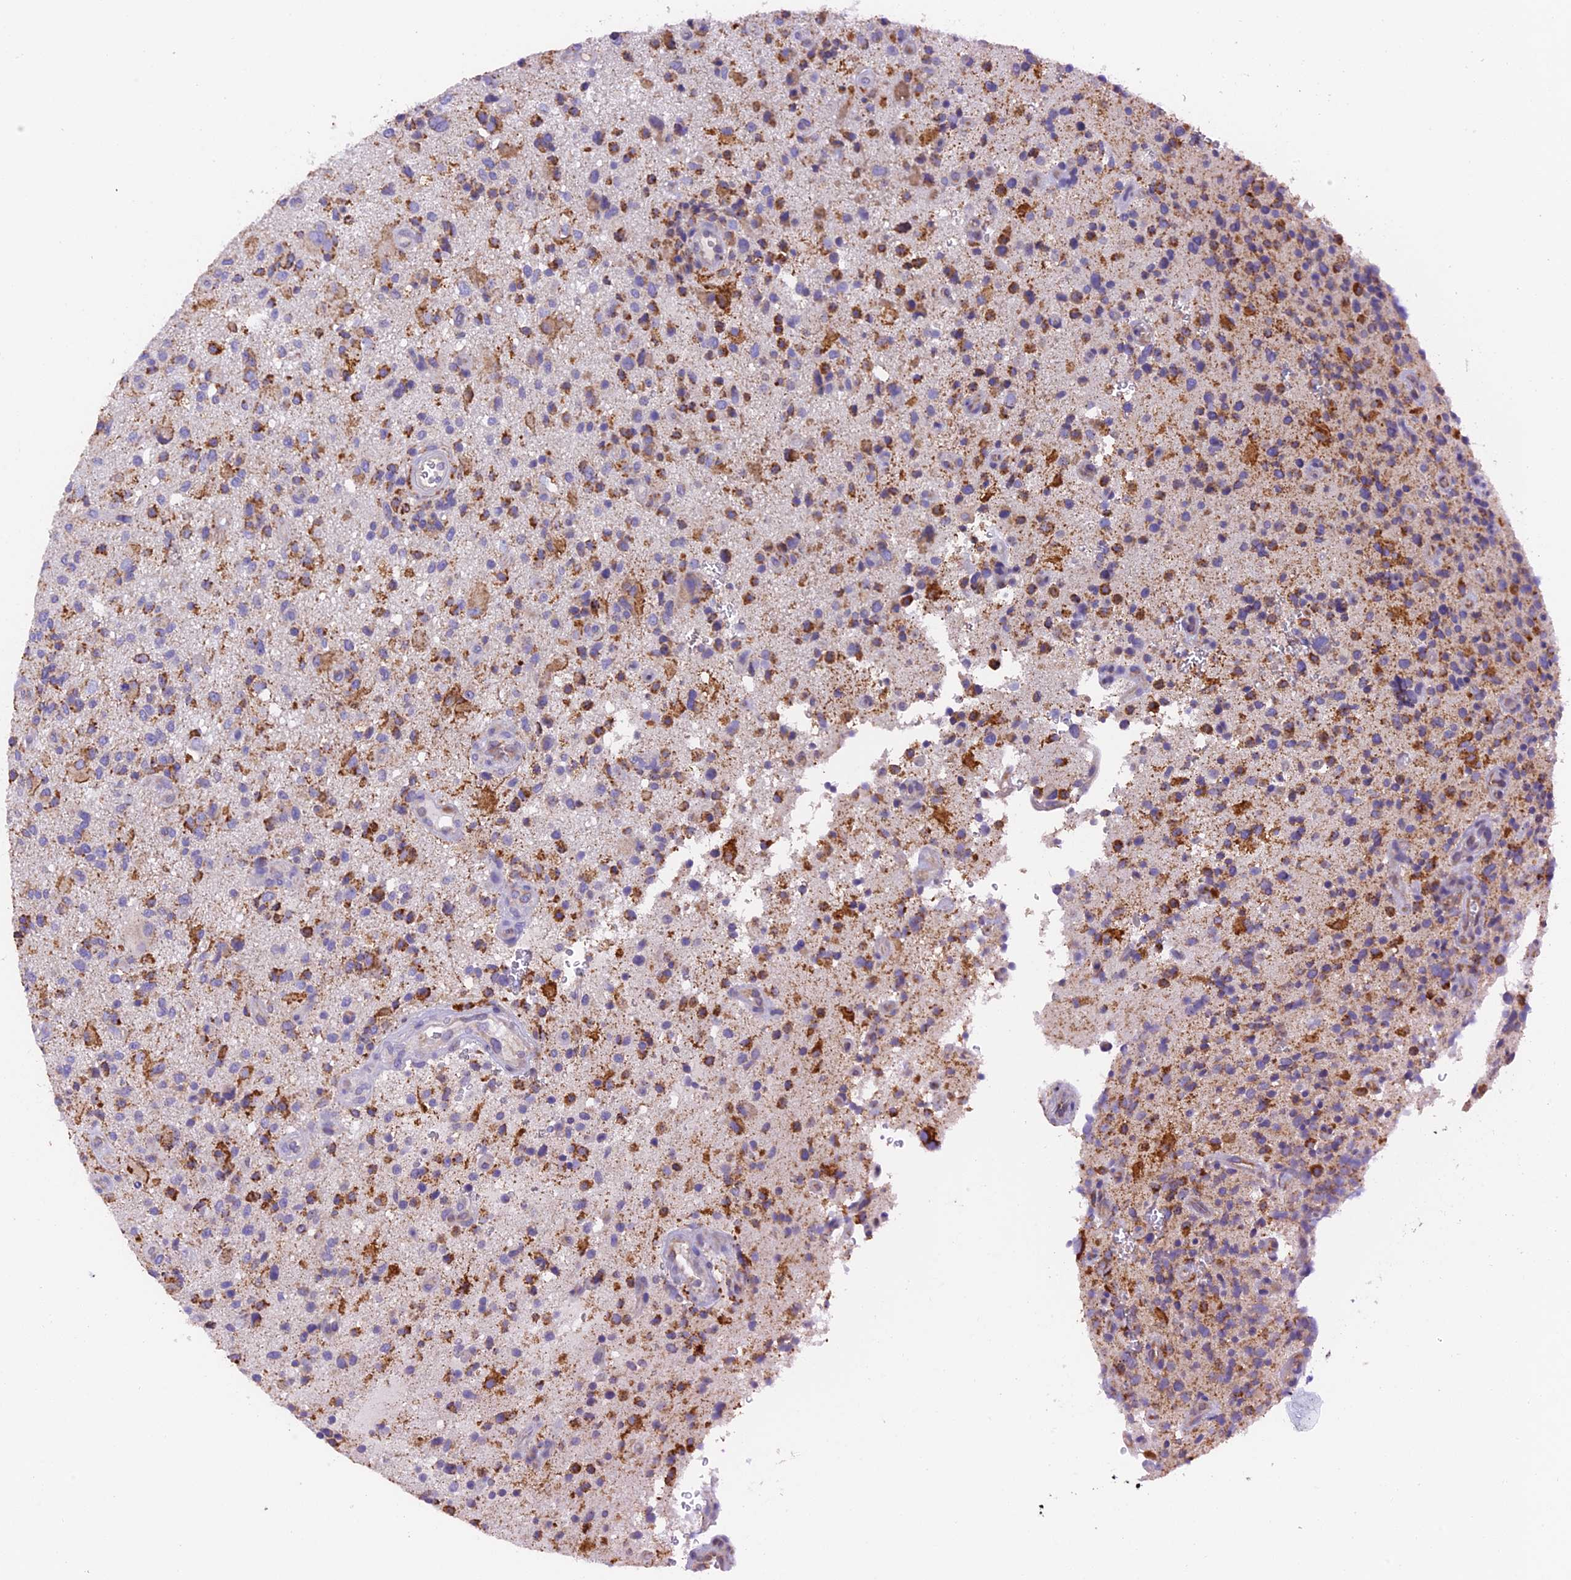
{"staining": {"intensity": "moderate", "quantity": "<25%", "location": "cytoplasmic/membranous"}, "tissue": "glioma", "cell_type": "Tumor cells", "image_type": "cancer", "snomed": [{"axis": "morphology", "description": "Glioma, malignant, High grade"}, {"axis": "topography", "description": "Brain"}], "caption": "This image demonstrates glioma stained with immunohistochemistry (IHC) to label a protein in brown. The cytoplasmic/membranous of tumor cells show moderate positivity for the protein. Nuclei are counter-stained blue.", "gene": "VKORC1", "patient": {"sex": "male", "age": 47}}